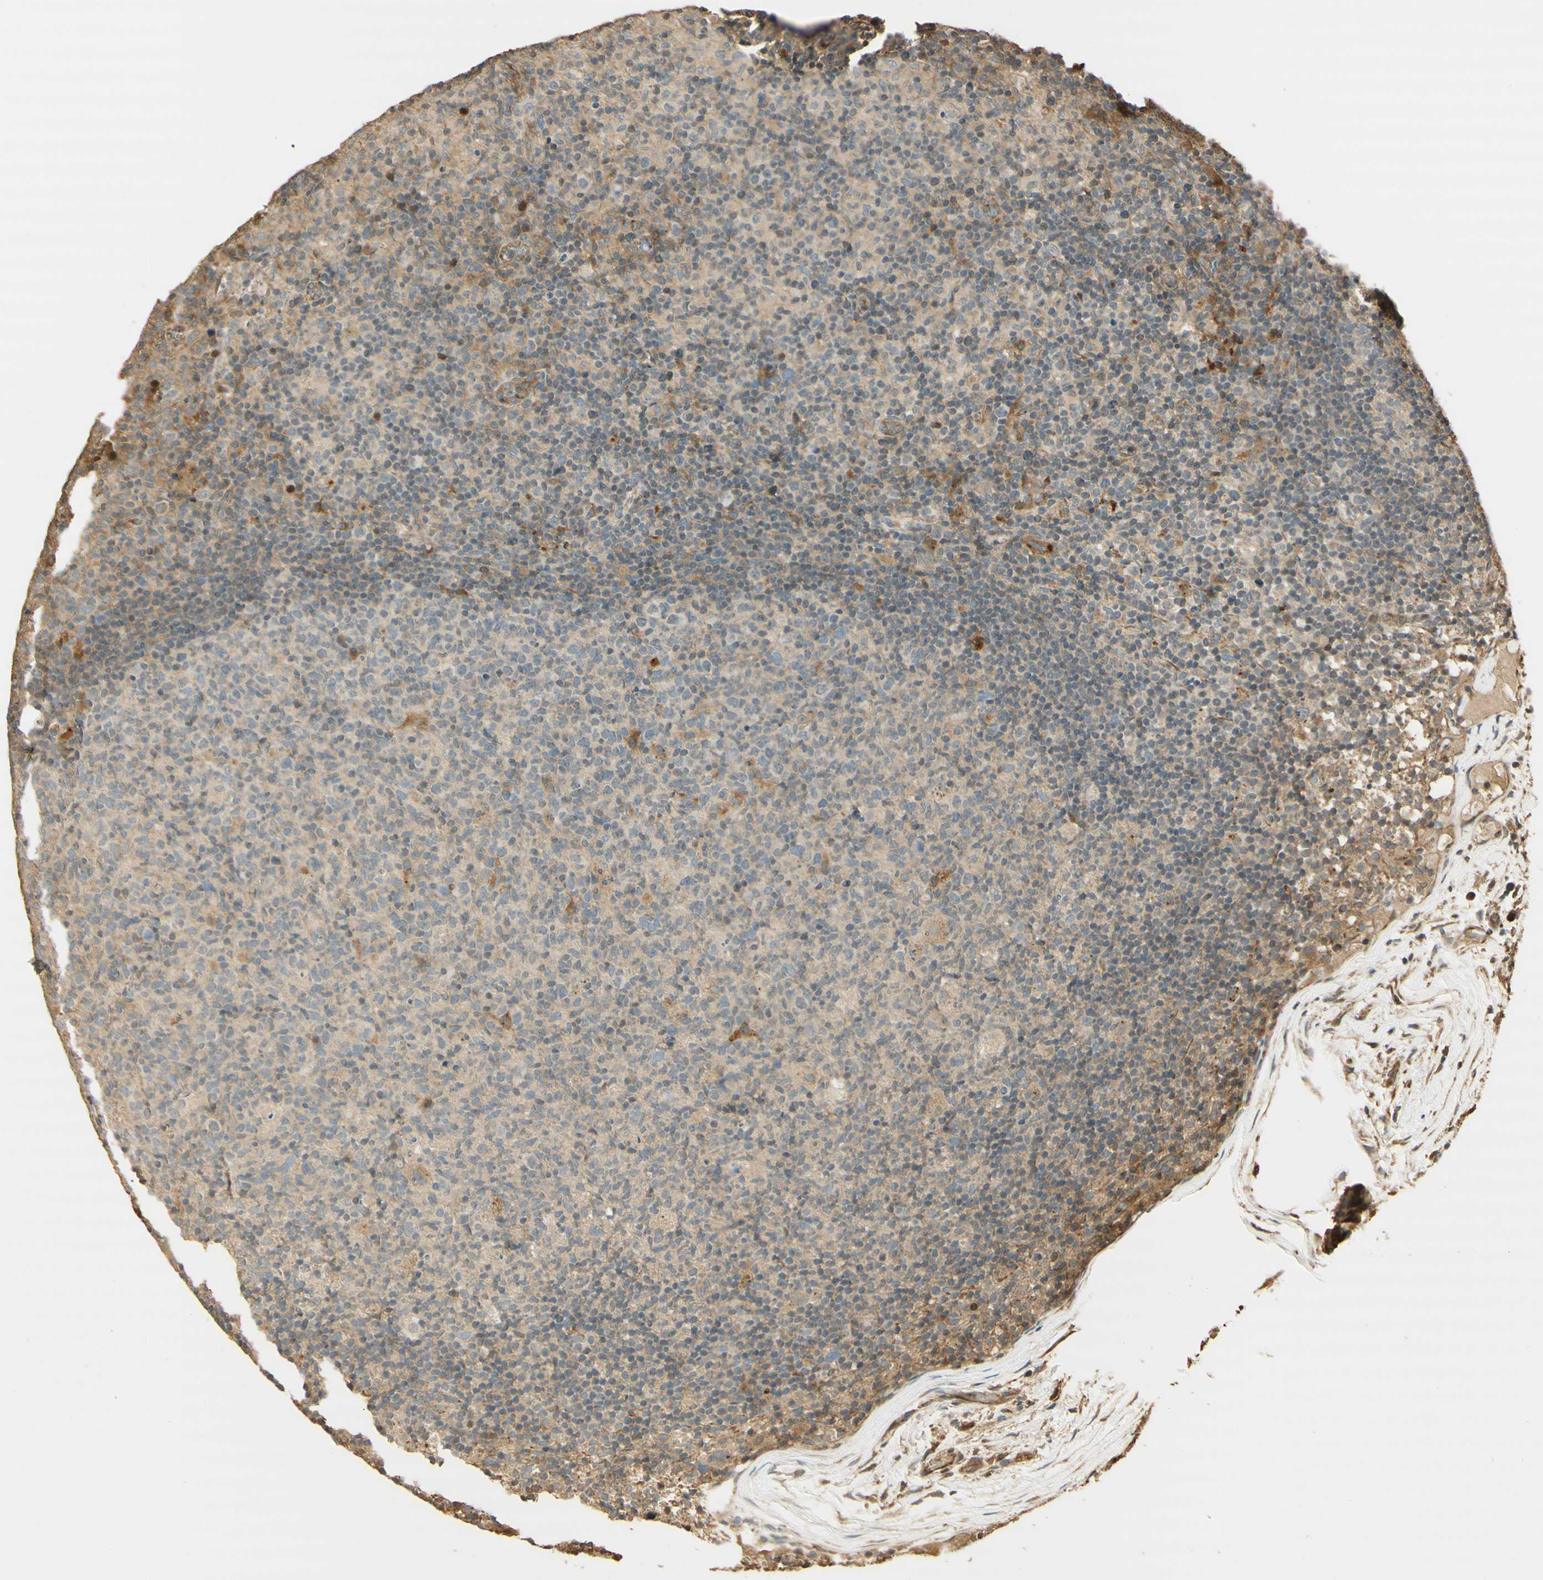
{"staining": {"intensity": "moderate", "quantity": "<25%", "location": "cytoplasmic/membranous"}, "tissue": "lymph node", "cell_type": "Germinal center cells", "image_type": "normal", "snomed": [{"axis": "morphology", "description": "Normal tissue, NOS"}, {"axis": "morphology", "description": "Inflammation, NOS"}, {"axis": "topography", "description": "Lymph node"}], "caption": "IHC histopathology image of benign lymph node: human lymph node stained using immunohistochemistry (IHC) reveals low levels of moderate protein expression localized specifically in the cytoplasmic/membranous of germinal center cells, appearing as a cytoplasmic/membranous brown color.", "gene": "AGER", "patient": {"sex": "male", "age": 55}}